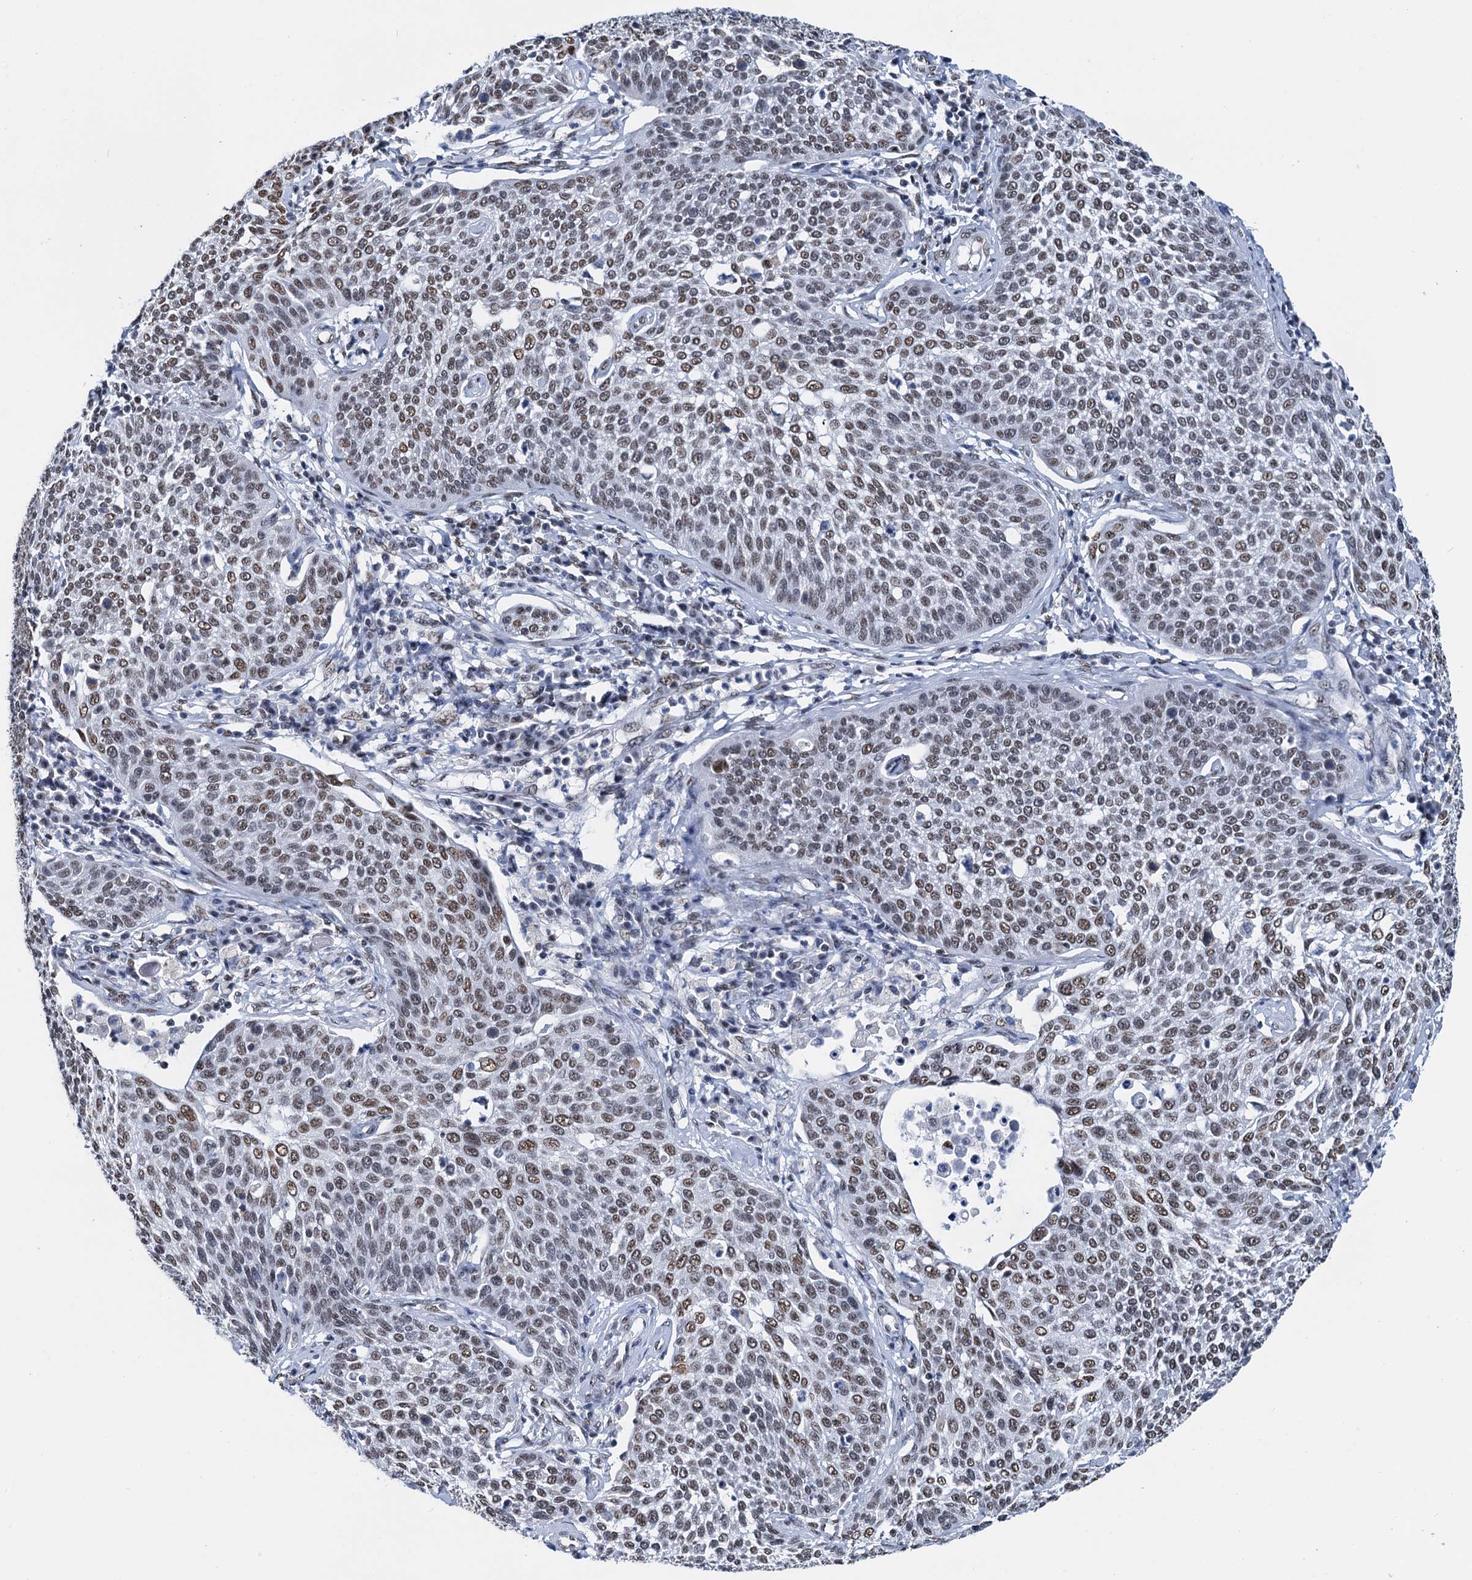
{"staining": {"intensity": "moderate", "quantity": ">75%", "location": "nuclear"}, "tissue": "cervical cancer", "cell_type": "Tumor cells", "image_type": "cancer", "snomed": [{"axis": "morphology", "description": "Squamous cell carcinoma, NOS"}, {"axis": "topography", "description": "Cervix"}], "caption": "Protein expression analysis of cervical squamous cell carcinoma reveals moderate nuclear positivity in about >75% of tumor cells. Using DAB (3,3'-diaminobenzidine) (brown) and hematoxylin (blue) stains, captured at high magnification using brightfield microscopy.", "gene": "SLTM", "patient": {"sex": "female", "age": 34}}